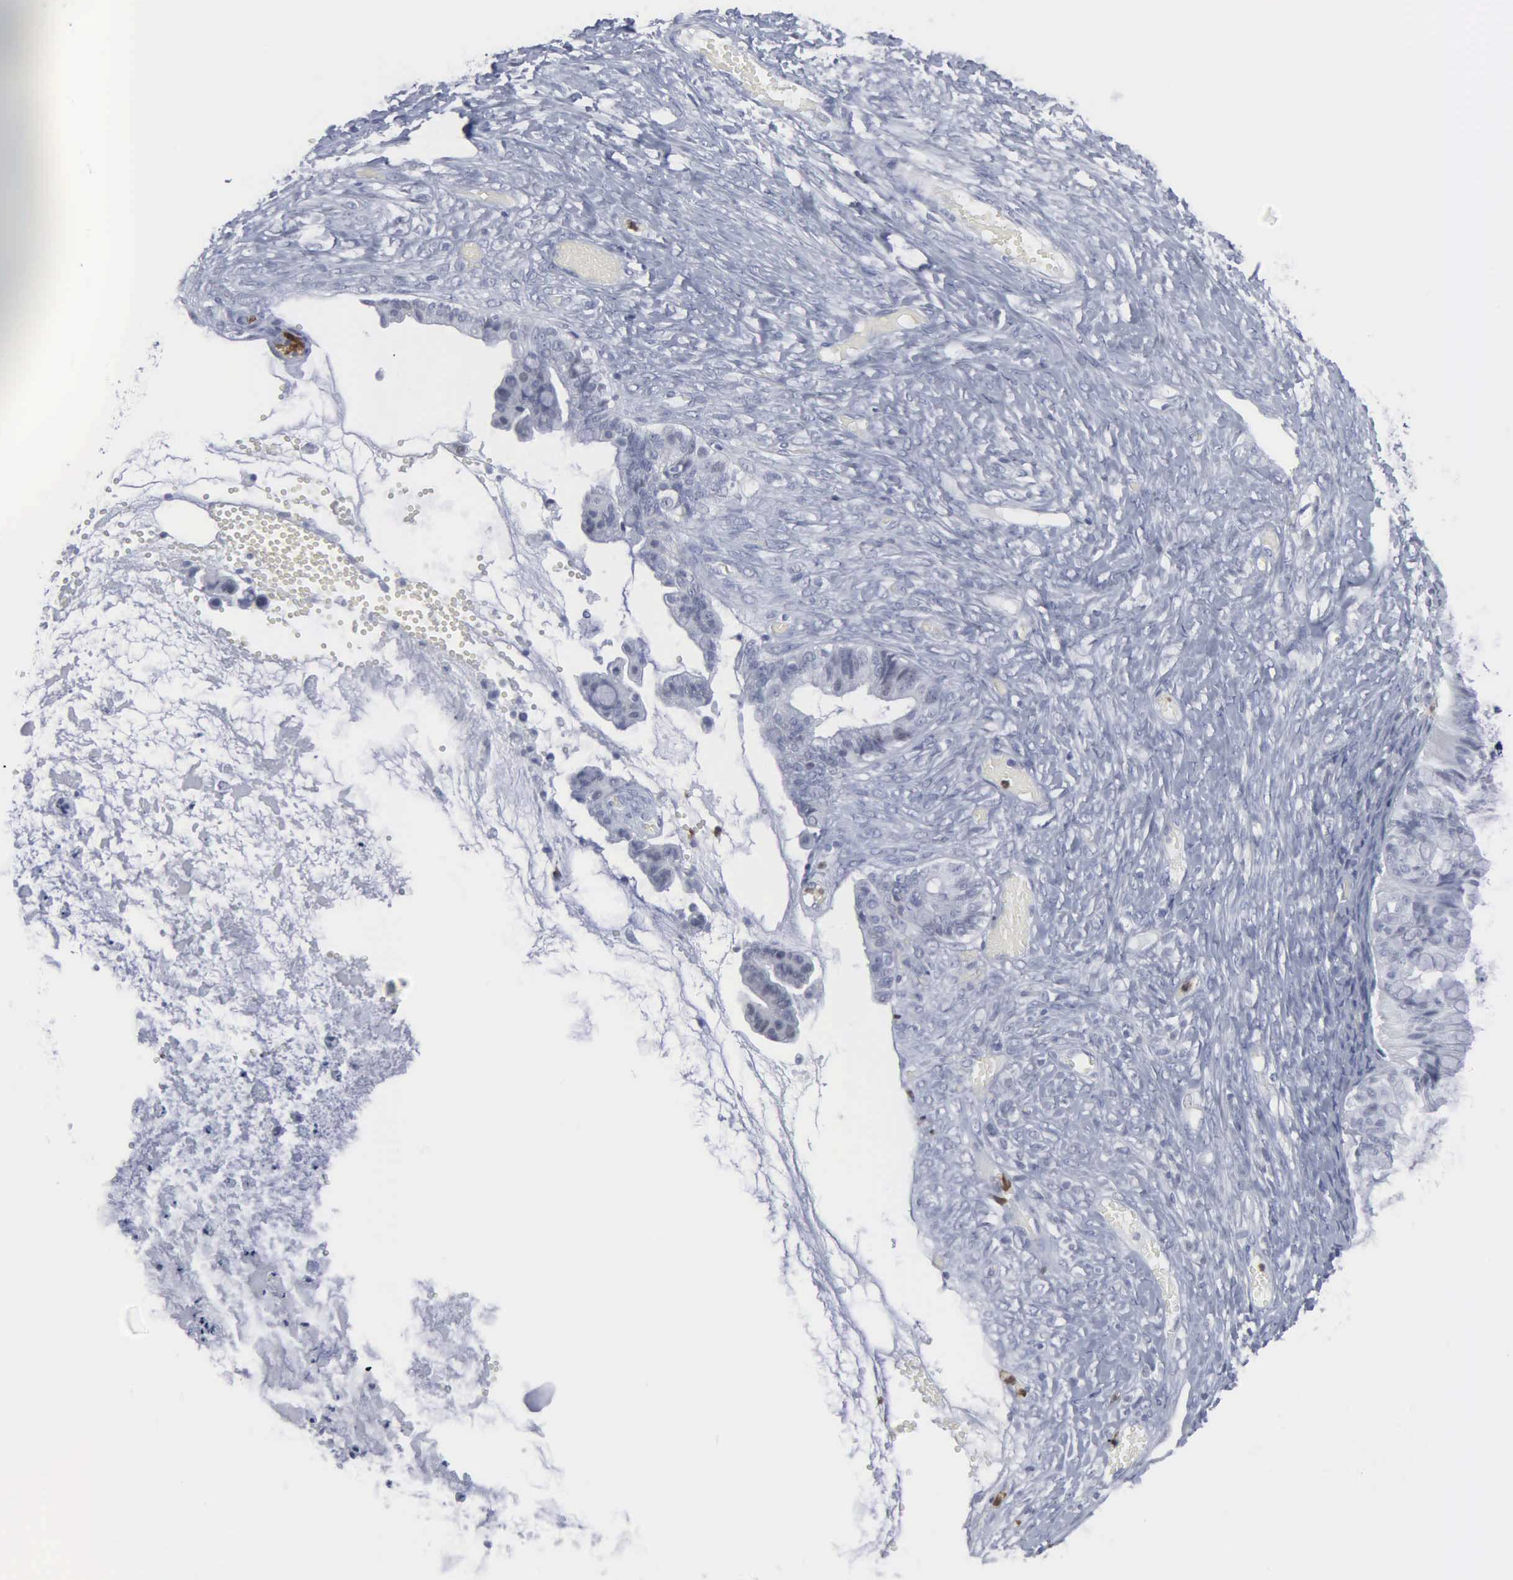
{"staining": {"intensity": "negative", "quantity": "none", "location": "none"}, "tissue": "ovarian cancer", "cell_type": "Tumor cells", "image_type": "cancer", "snomed": [{"axis": "morphology", "description": "Cystadenocarcinoma, mucinous, NOS"}, {"axis": "topography", "description": "Ovary"}], "caption": "High magnification brightfield microscopy of mucinous cystadenocarcinoma (ovarian) stained with DAB (3,3'-diaminobenzidine) (brown) and counterstained with hematoxylin (blue): tumor cells show no significant positivity.", "gene": "SPIN3", "patient": {"sex": "female", "age": 57}}